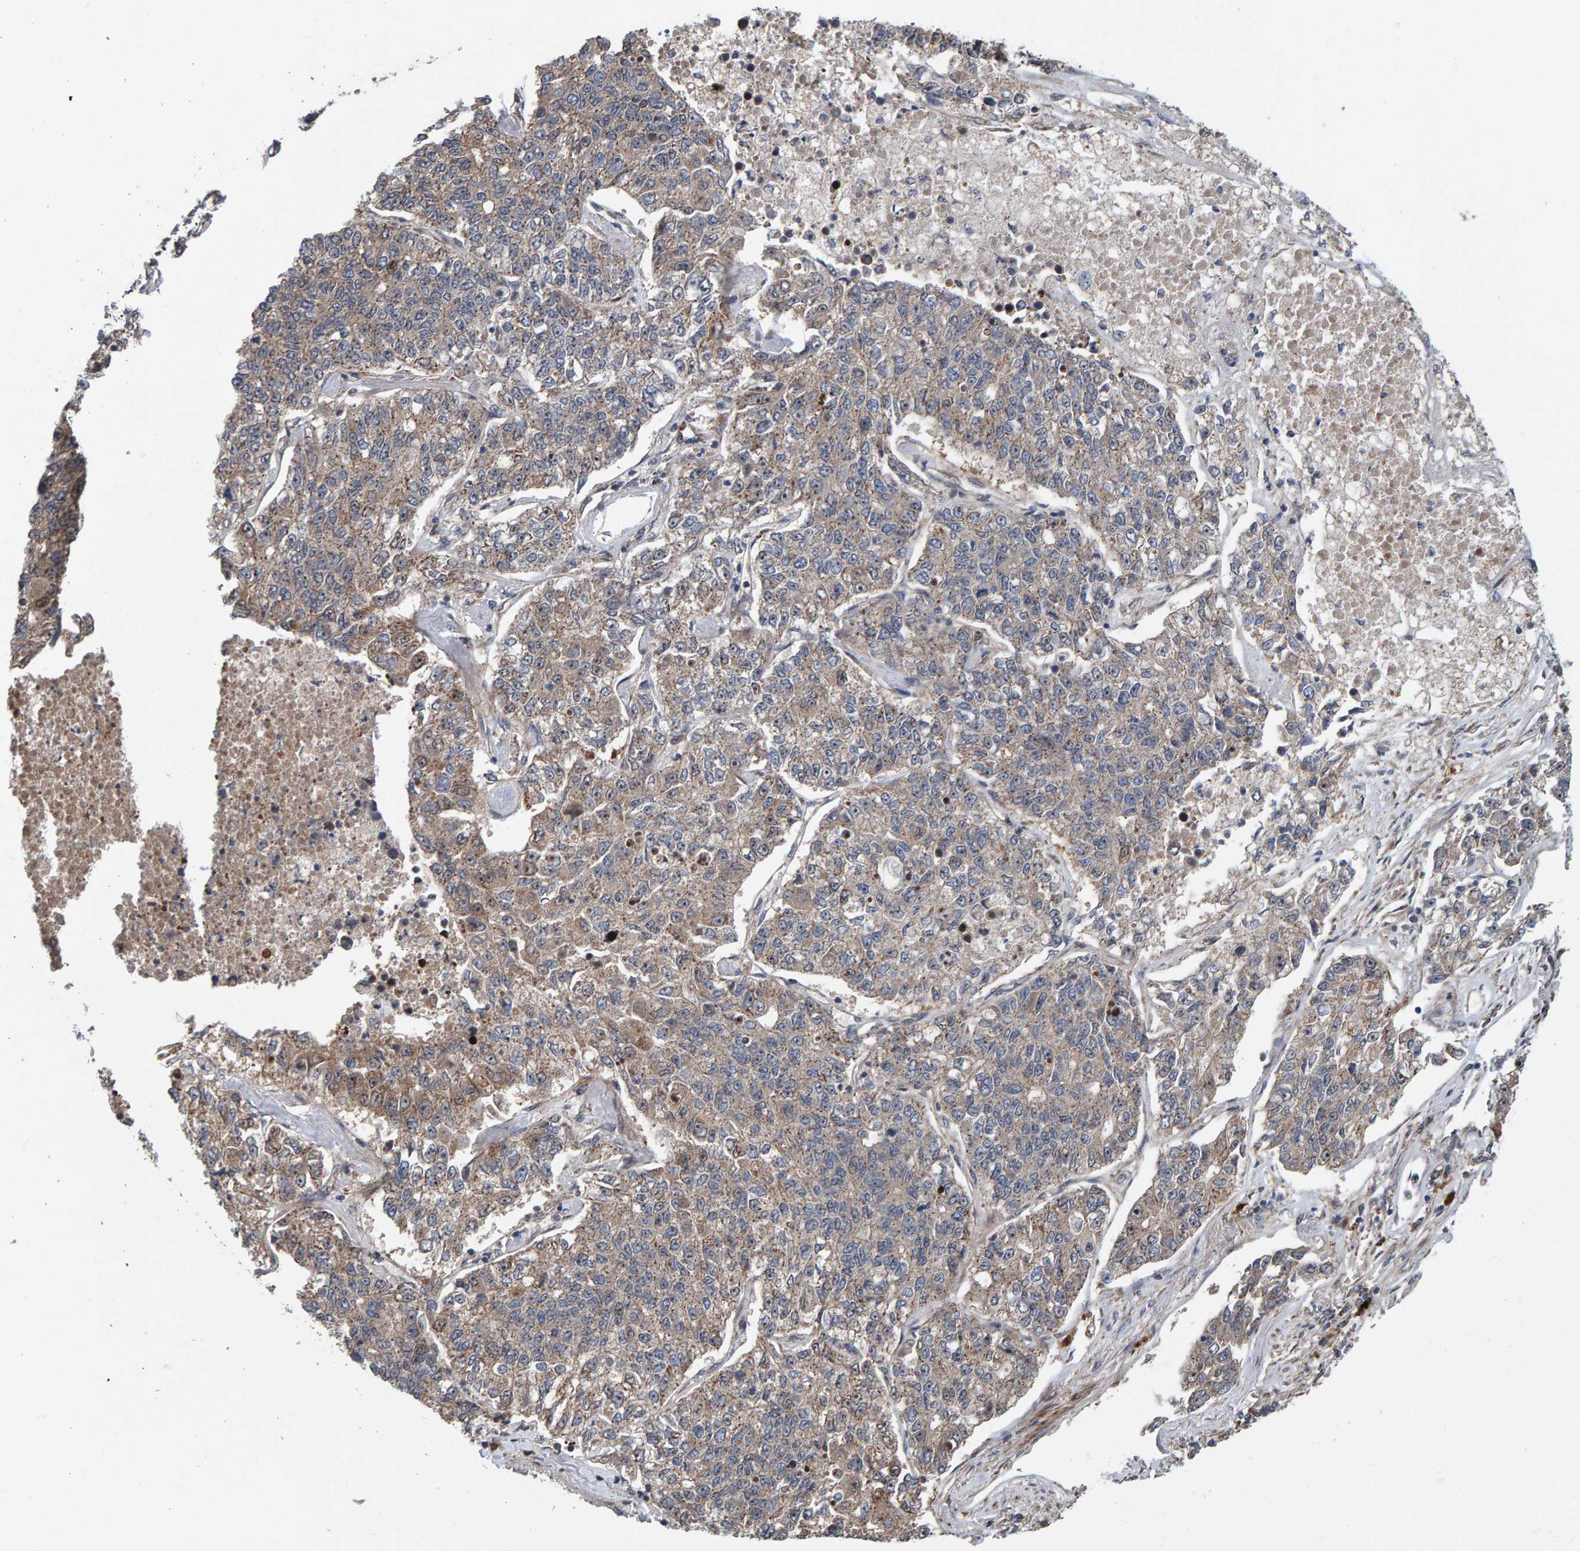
{"staining": {"intensity": "weak", "quantity": ">75%", "location": "cytoplasmic/membranous,nuclear"}, "tissue": "lung cancer", "cell_type": "Tumor cells", "image_type": "cancer", "snomed": [{"axis": "morphology", "description": "Adenocarcinoma, NOS"}, {"axis": "topography", "description": "Lung"}], "caption": "IHC photomicrograph of adenocarcinoma (lung) stained for a protein (brown), which reveals low levels of weak cytoplasmic/membranous and nuclear staining in about >75% of tumor cells.", "gene": "CCDC25", "patient": {"sex": "male", "age": 49}}